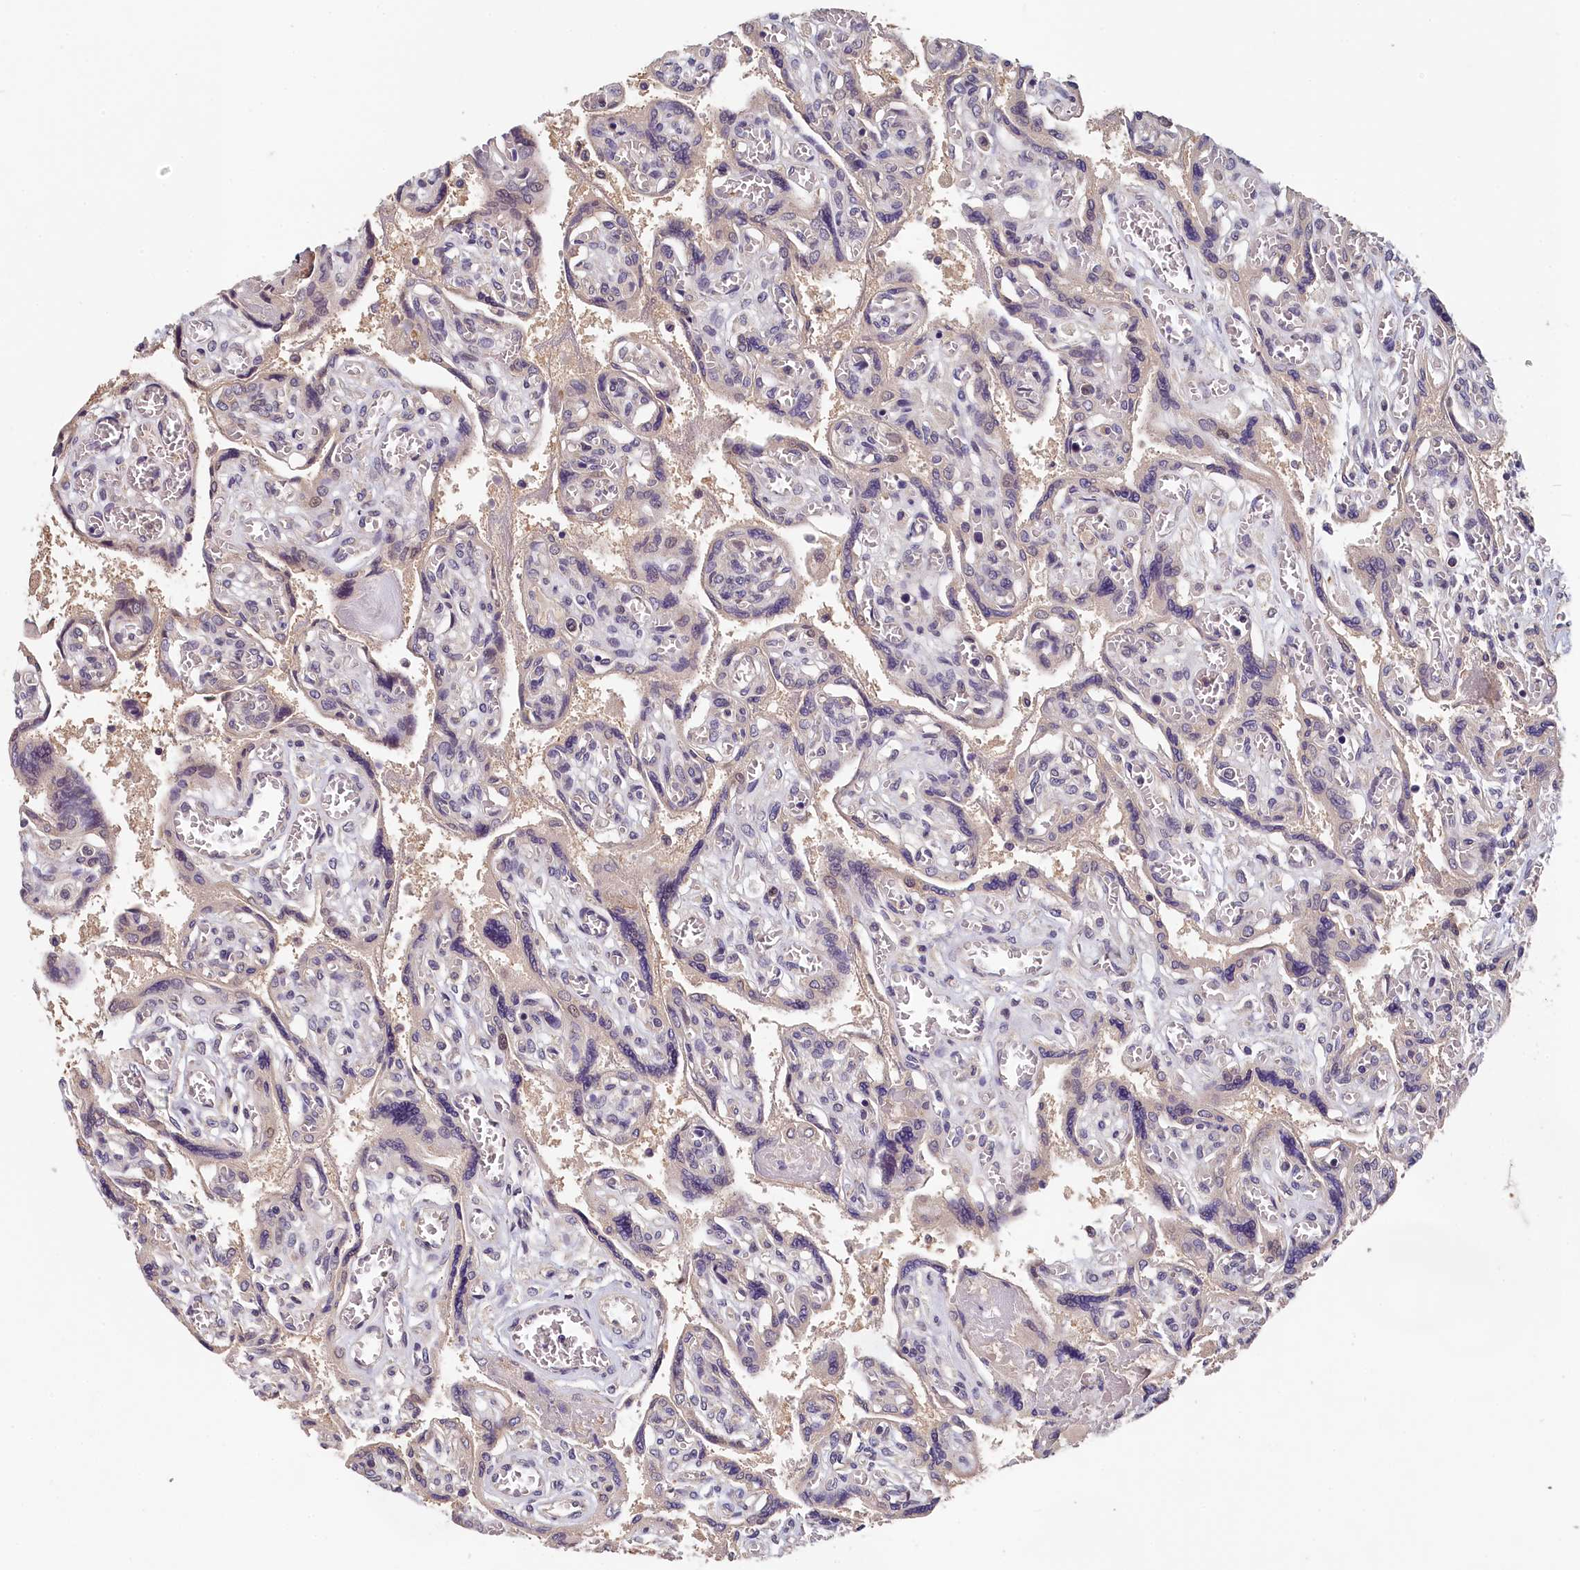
{"staining": {"intensity": "moderate", "quantity": "<25%", "location": "nuclear"}, "tissue": "placenta", "cell_type": "Trophoblastic cells", "image_type": "normal", "snomed": [{"axis": "morphology", "description": "Normal tissue, NOS"}, {"axis": "topography", "description": "Placenta"}], "caption": "Protein positivity by immunohistochemistry demonstrates moderate nuclear positivity in approximately <25% of trophoblastic cells in benign placenta.", "gene": "TMEM116", "patient": {"sex": "female", "age": 39}}